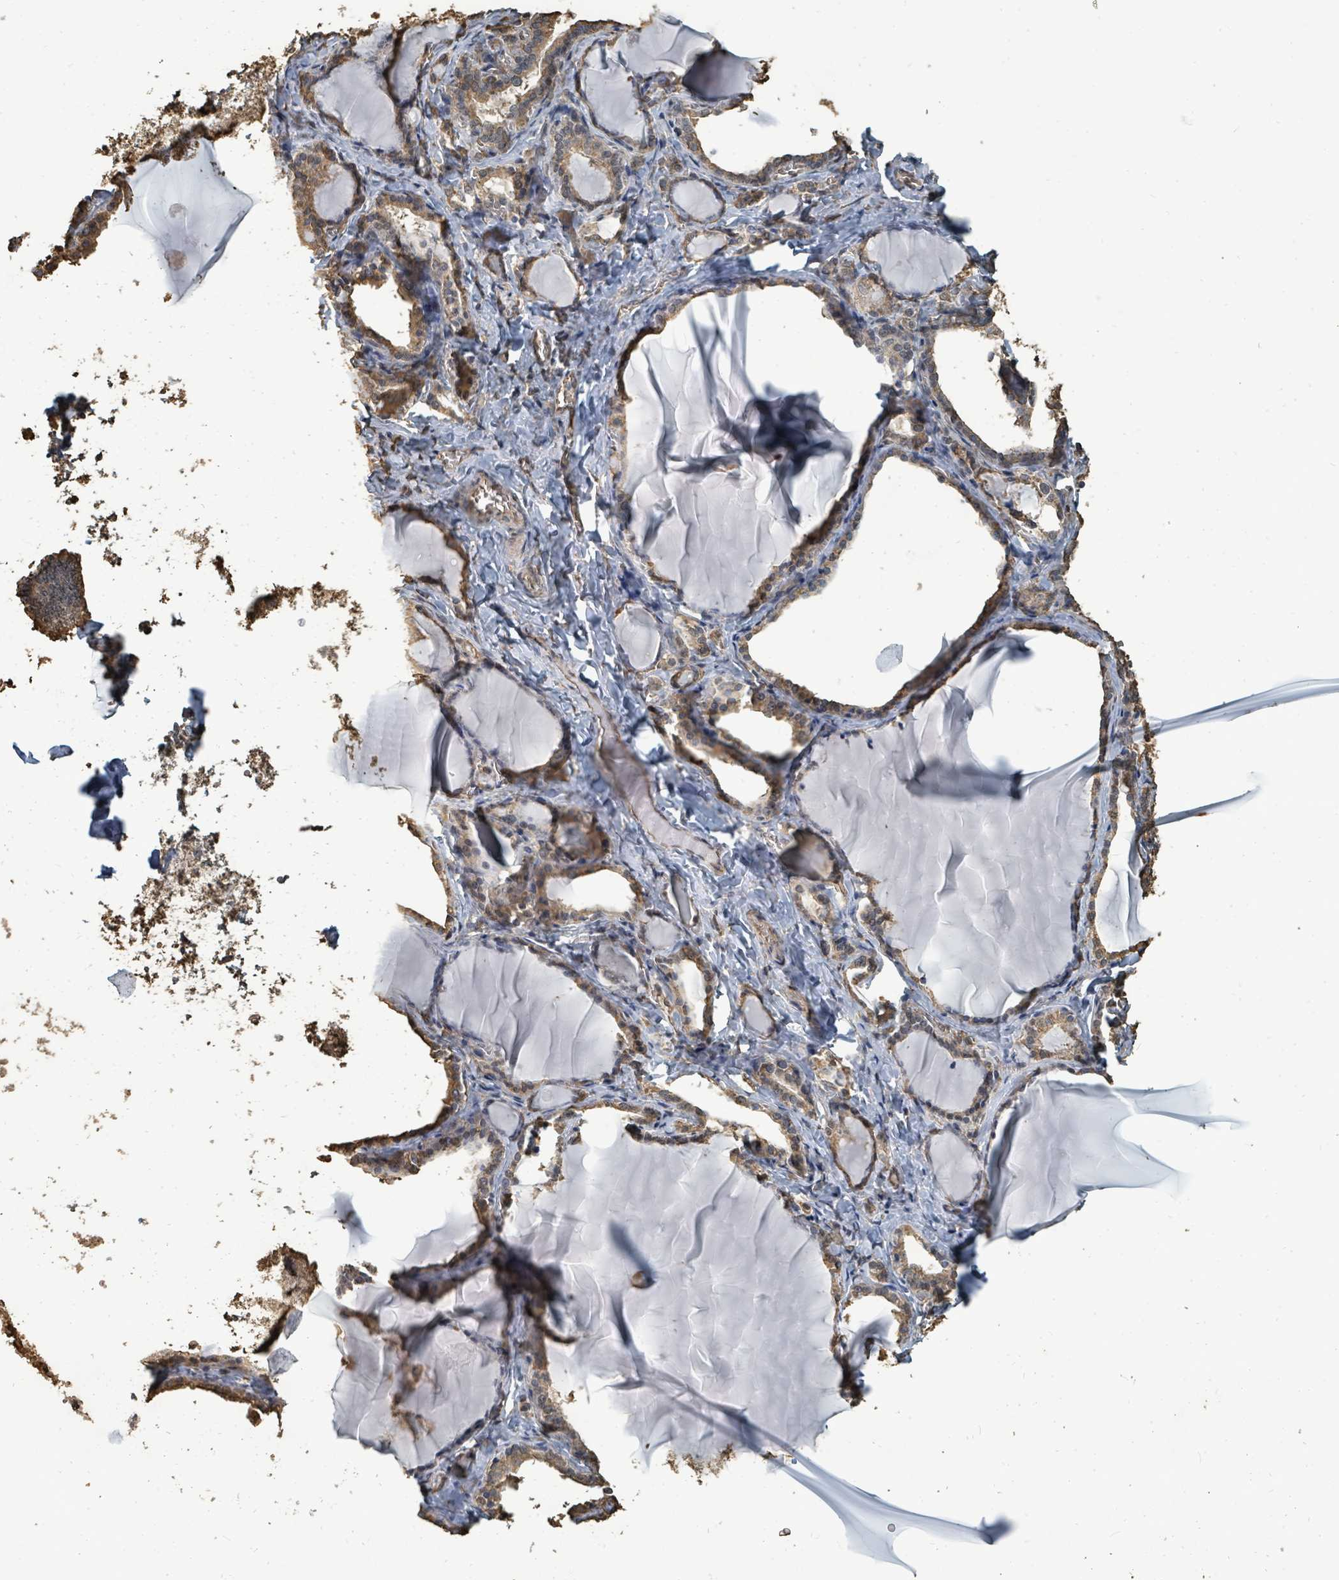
{"staining": {"intensity": "moderate", "quantity": ">75%", "location": "cytoplasmic/membranous,nuclear"}, "tissue": "thyroid gland", "cell_type": "Glandular cells", "image_type": "normal", "snomed": [{"axis": "morphology", "description": "Normal tissue, NOS"}, {"axis": "topography", "description": "Thyroid gland"}], "caption": "Immunohistochemical staining of normal thyroid gland demonstrates >75% levels of moderate cytoplasmic/membranous,nuclear protein positivity in approximately >75% of glandular cells. (brown staining indicates protein expression, while blue staining denotes nuclei).", "gene": "C6orf52", "patient": {"sex": "female", "age": 42}}